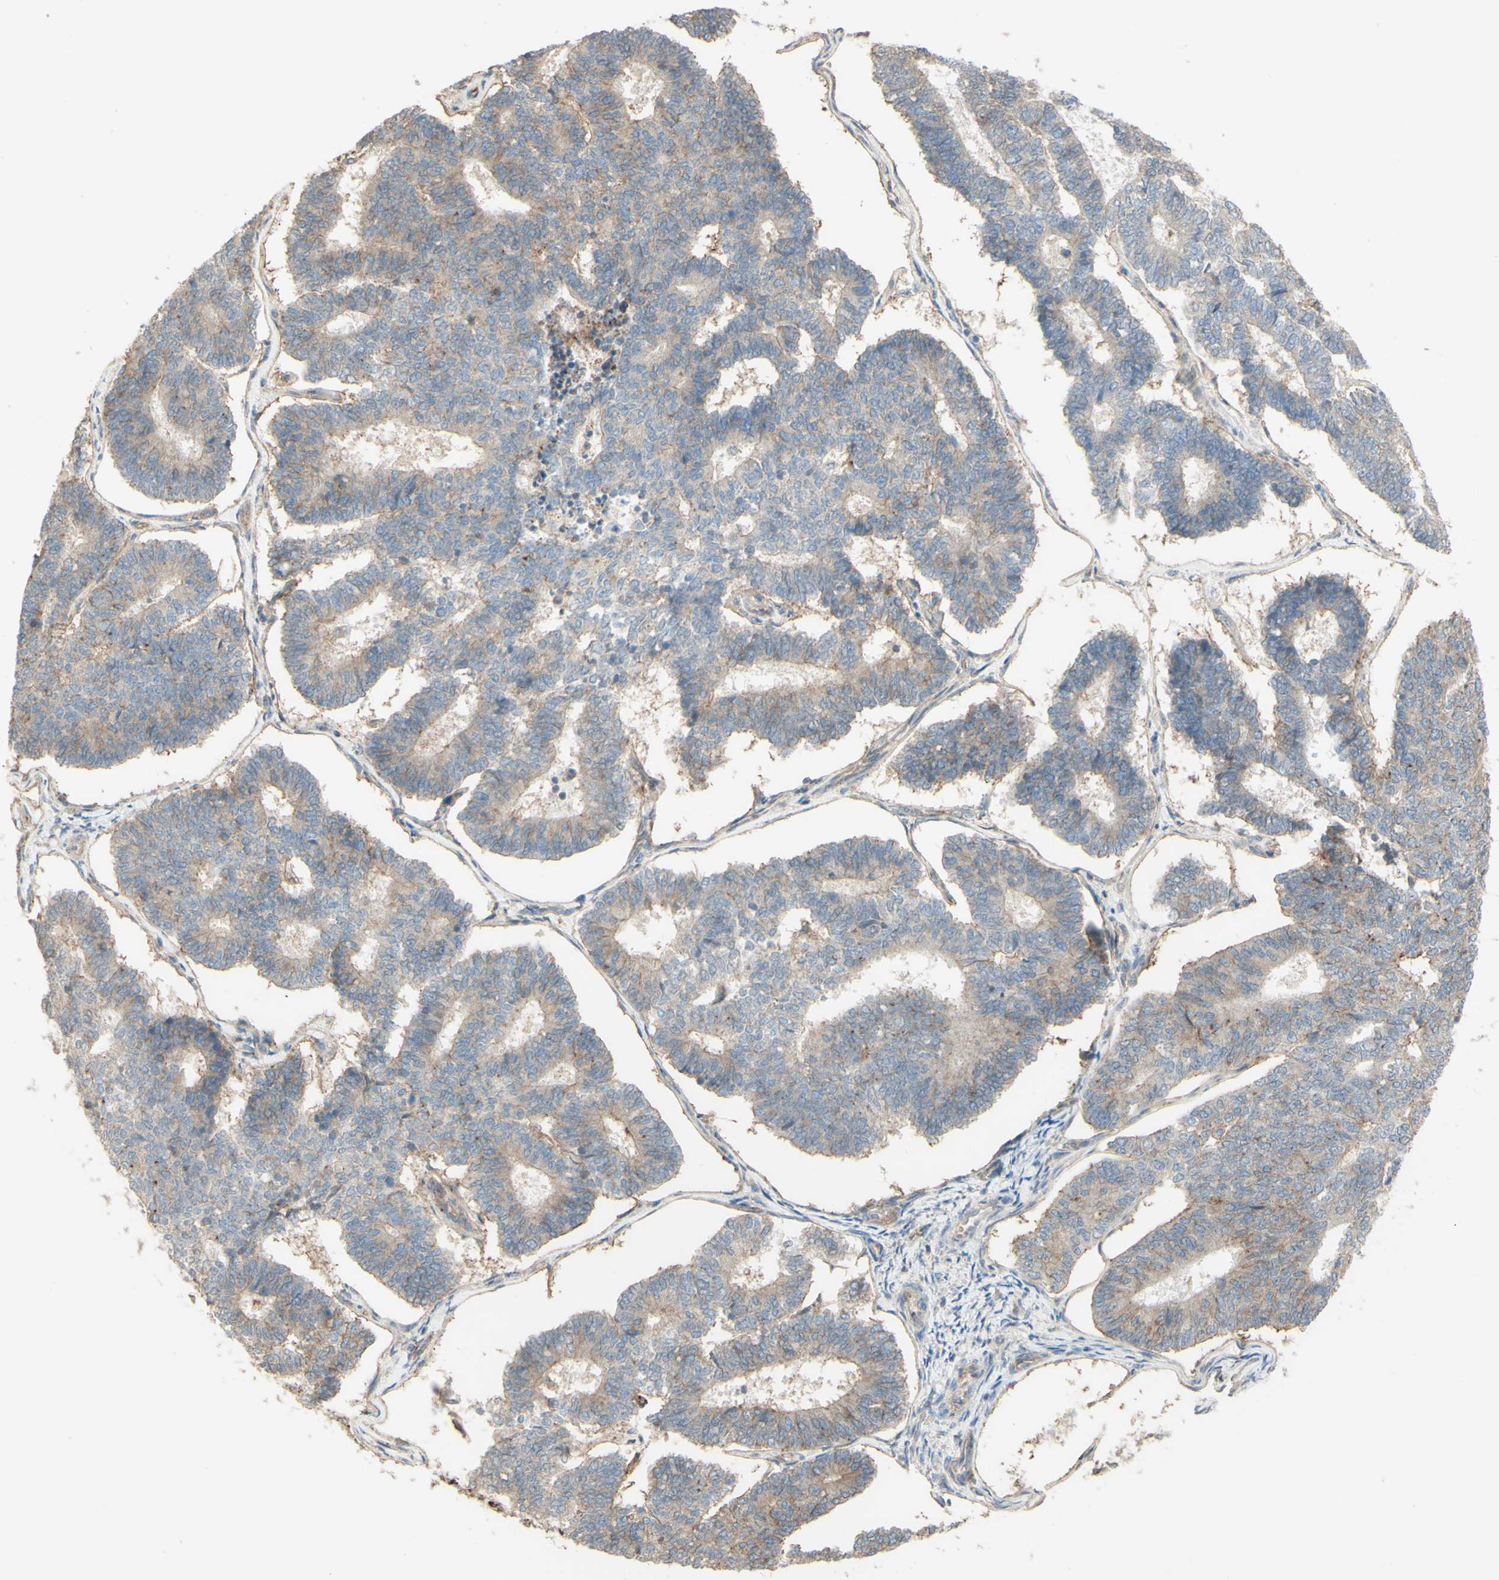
{"staining": {"intensity": "weak", "quantity": ">75%", "location": "cytoplasmic/membranous"}, "tissue": "endometrial cancer", "cell_type": "Tumor cells", "image_type": "cancer", "snomed": [{"axis": "morphology", "description": "Adenocarcinoma, NOS"}, {"axis": "topography", "description": "Endometrium"}], "caption": "An immunohistochemistry histopathology image of neoplastic tissue is shown. Protein staining in brown shows weak cytoplasmic/membranous positivity in endometrial cancer (adenocarcinoma) within tumor cells.", "gene": "RNF149", "patient": {"sex": "female", "age": 70}}